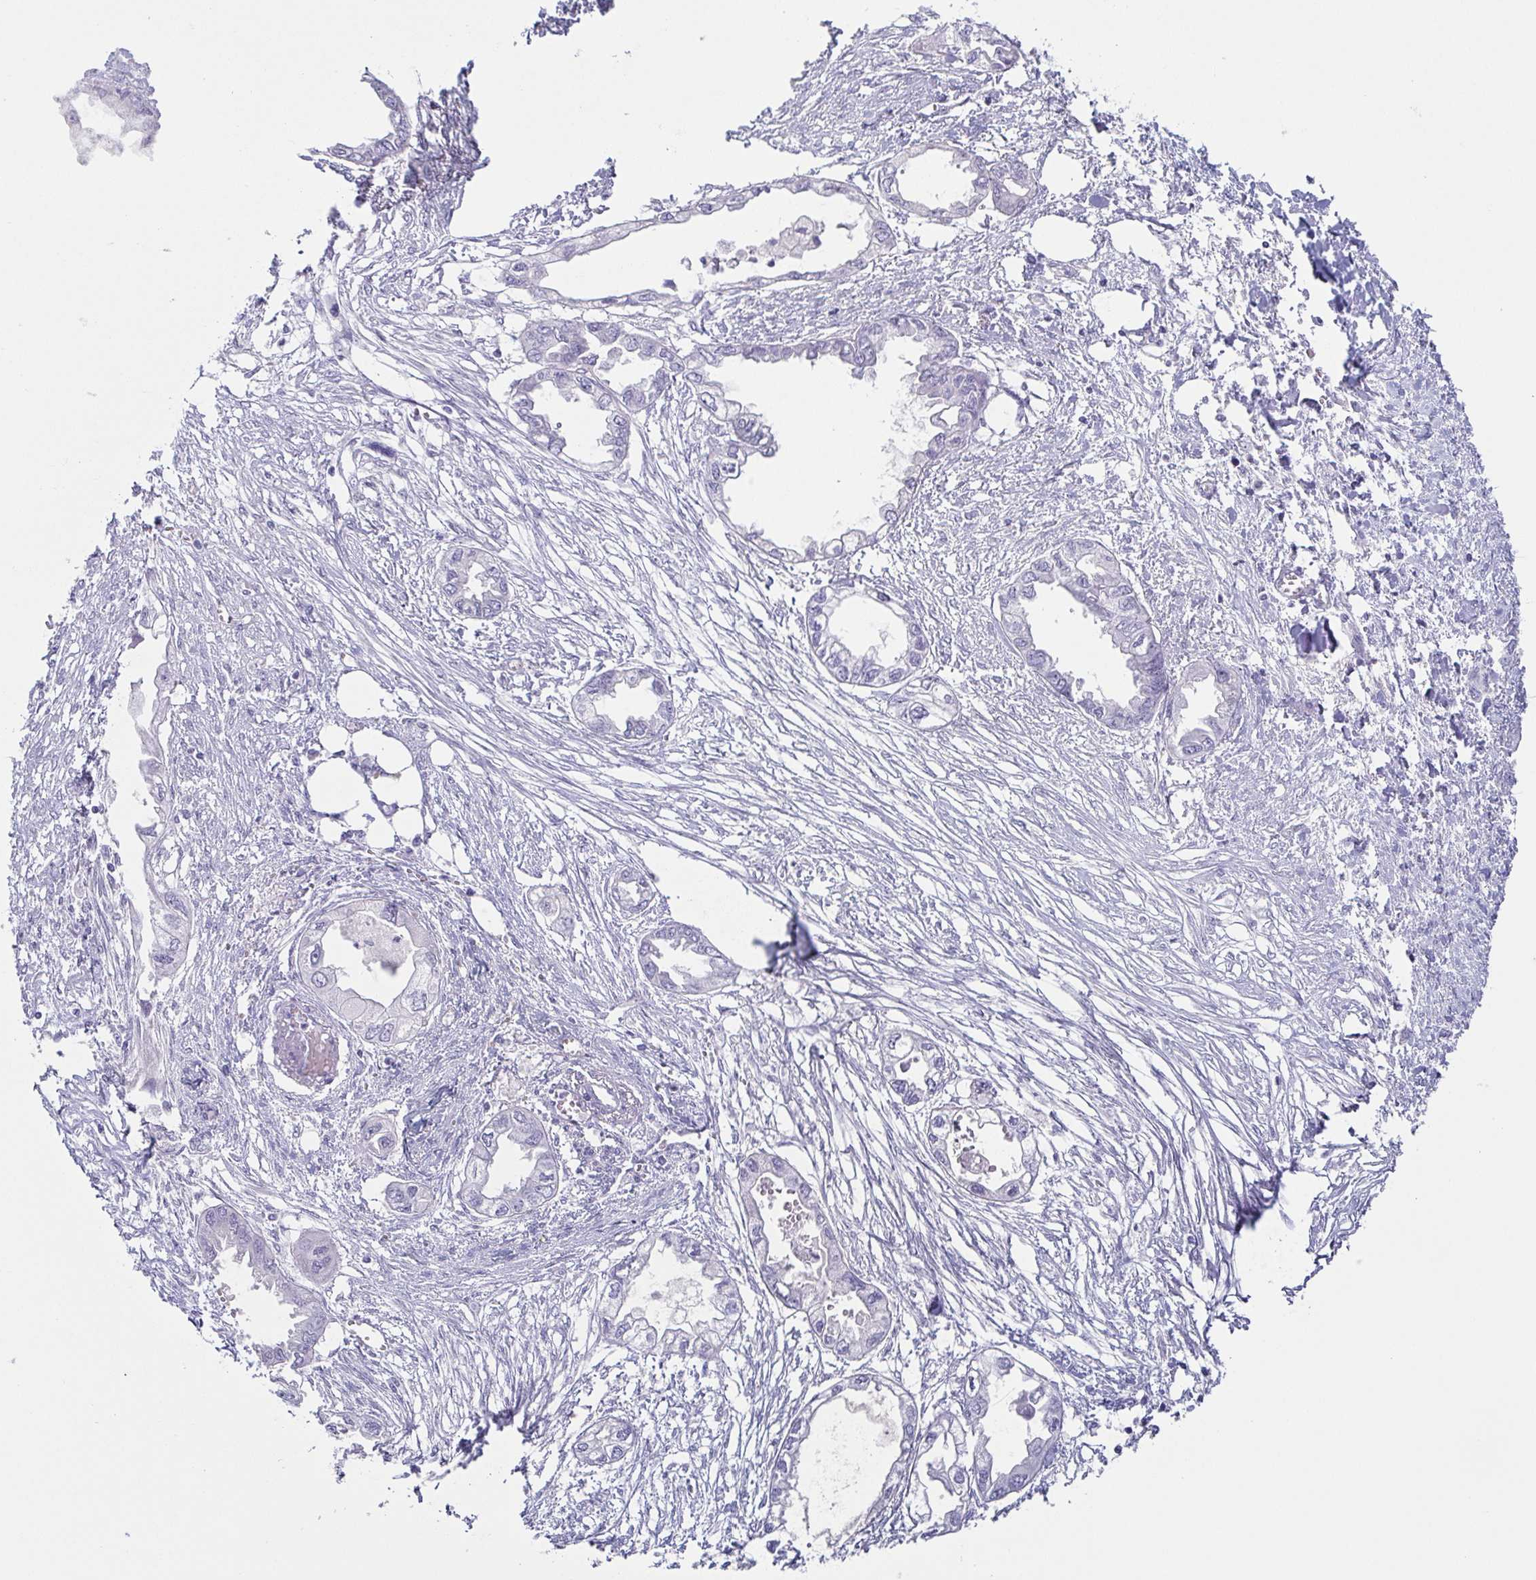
{"staining": {"intensity": "negative", "quantity": "none", "location": "none"}, "tissue": "endometrial cancer", "cell_type": "Tumor cells", "image_type": "cancer", "snomed": [{"axis": "morphology", "description": "Adenocarcinoma, NOS"}, {"axis": "morphology", "description": "Adenocarcinoma, metastatic, NOS"}, {"axis": "topography", "description": "Adipose tissue"}, {"axis": "topography", "description": "Endometrium"}], "caption": "A high-resolution histopathology image shows IHC staining of endometrial adenocarcinoma, which displays no significant positivity in tumor cells. The staining is performed using DAB brown chromogen with nuclei counter-stained in using hematoxylin.", "gene": "LDLRAD1", "patient": {"sex": "female", "age": 67}}